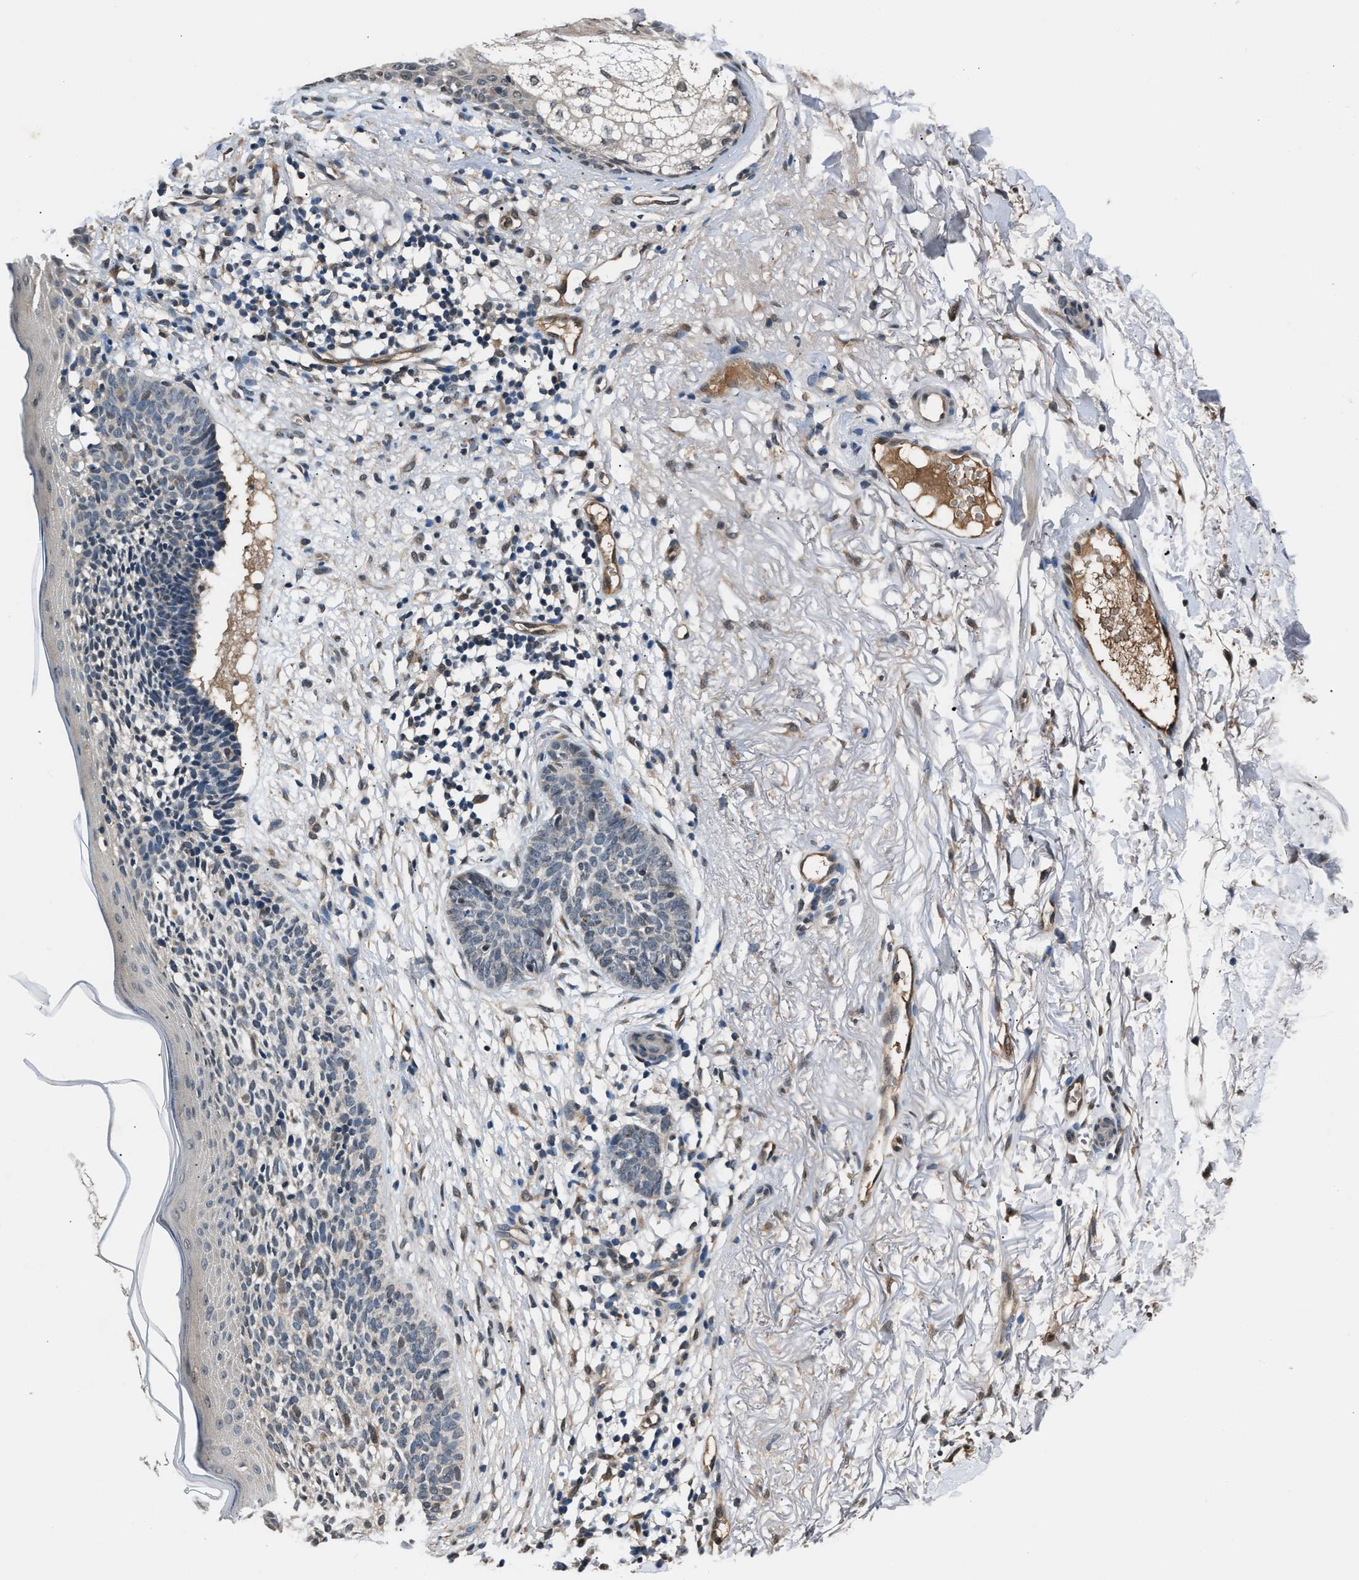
{"staining": {"intensity": "negative", "quantity": "none", "location": "none"}, "tissue": "skin cancer", "cell_type": "Tumor cells", "image_type": "cancer", "snomed": [{"axis": "morphology", "description": "Basal cell carcinoma"}, {"axis": "topography", "description": "Skin"}], "caption": "This is an IHC histopathology image of human skin cancer (basal cell carcinoma). There is no positivity in tumor cells.", "gene": "TP53I3", "patient": {"sex": "female", "age": 70}}